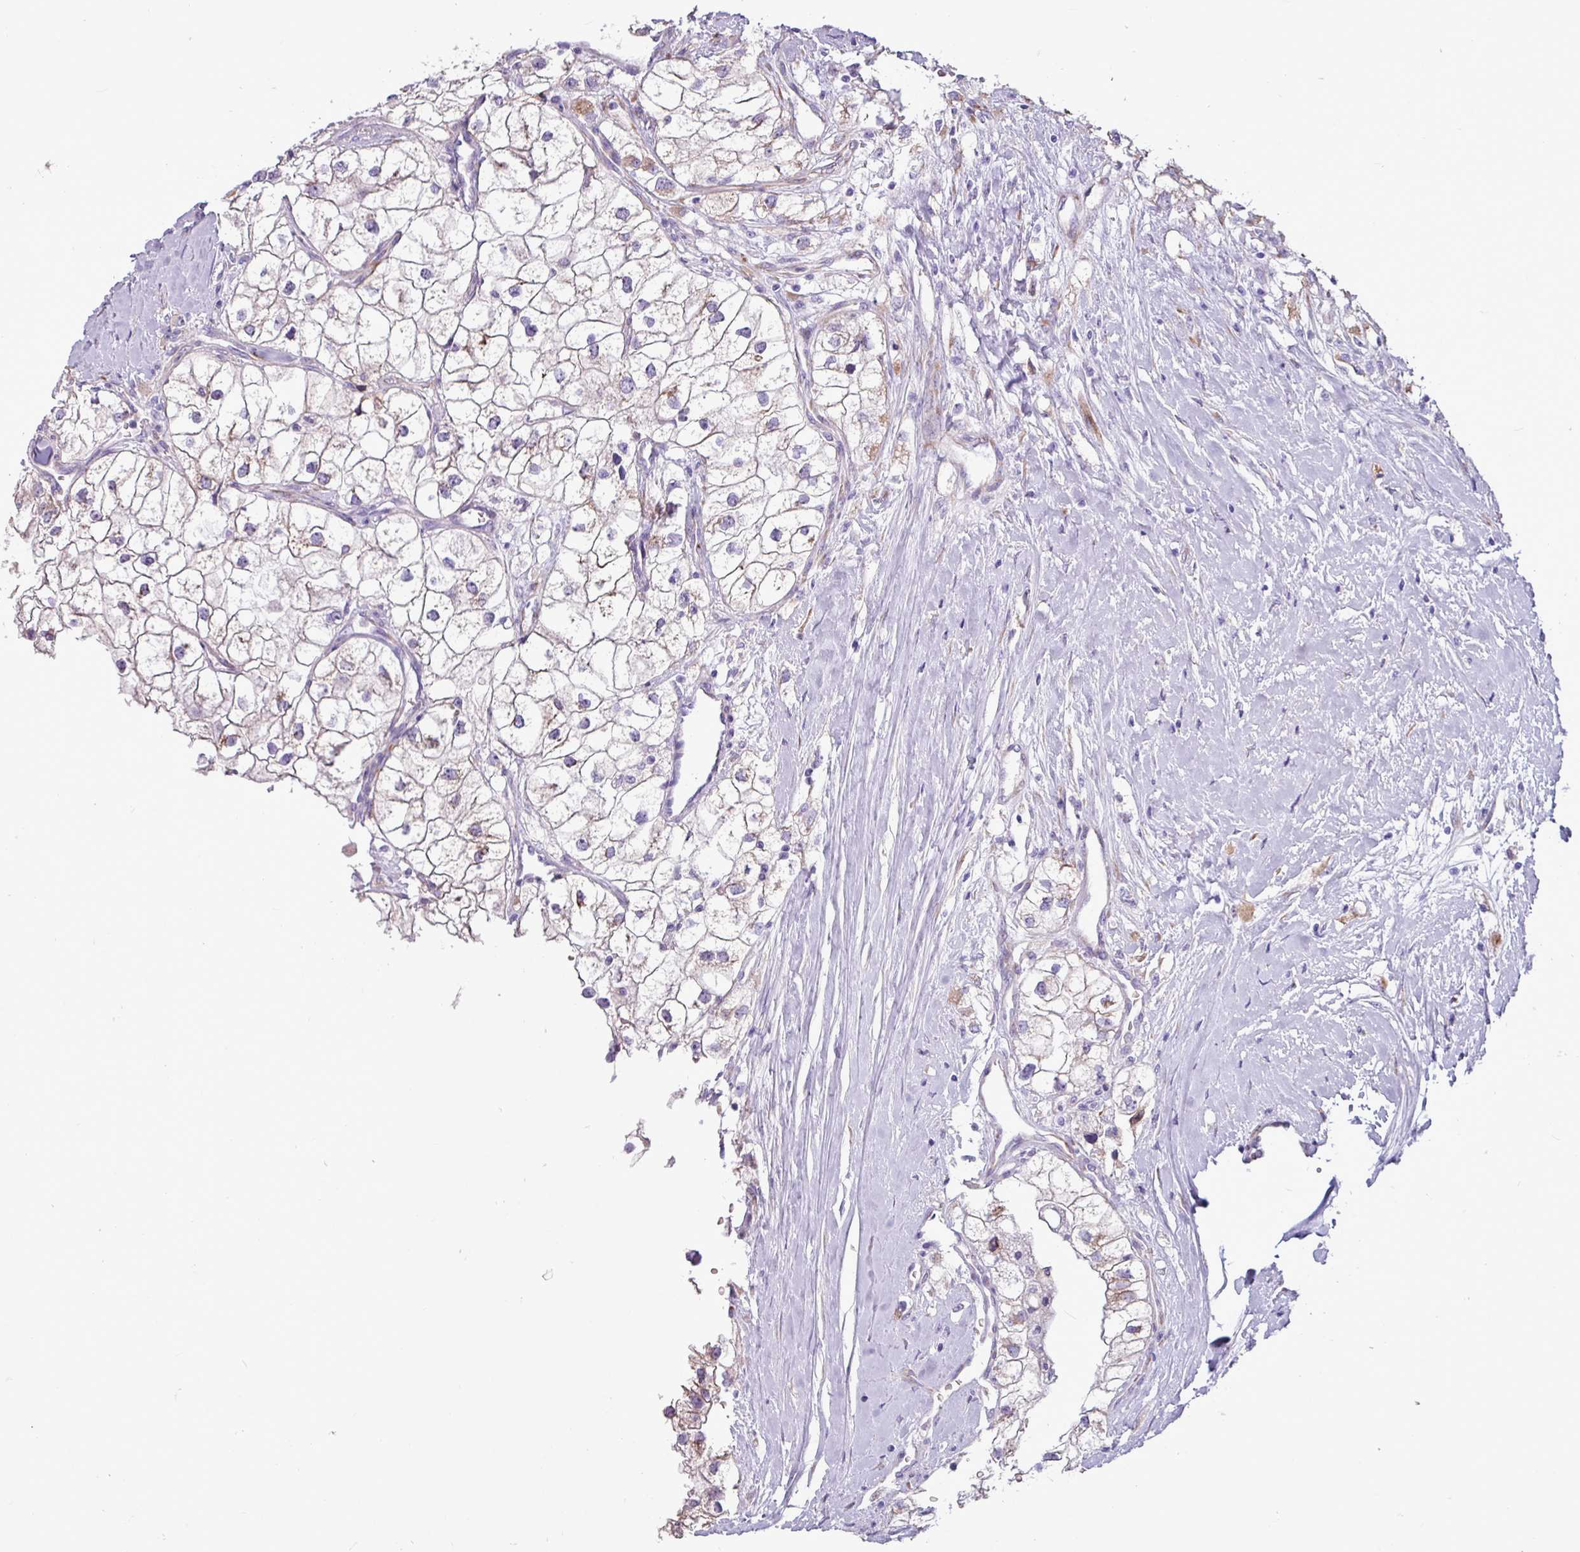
{"staining": {"intensity": "weak", "quantity": "25%-75%", "location": "cytoplasmic/membranous"}, "tissue": "renal cancer", "cell_type": "Tumor cells", "image_type": "cancer", "snomed": [{"axis": "morphology", "description": "Adenocarcinoma, NOS"}, {"axis": "topography", "description": "Kidney"}], "caption": "A histopathology image showing weak cytoplasmic/membranous expression in approximately 25%-75% of tumor cells in renal adenocarcinoma, as visualized by brown immunohistochemical staining.", "gene": "PPP1R35", "patient": {"sex": "male", "age": 59}}